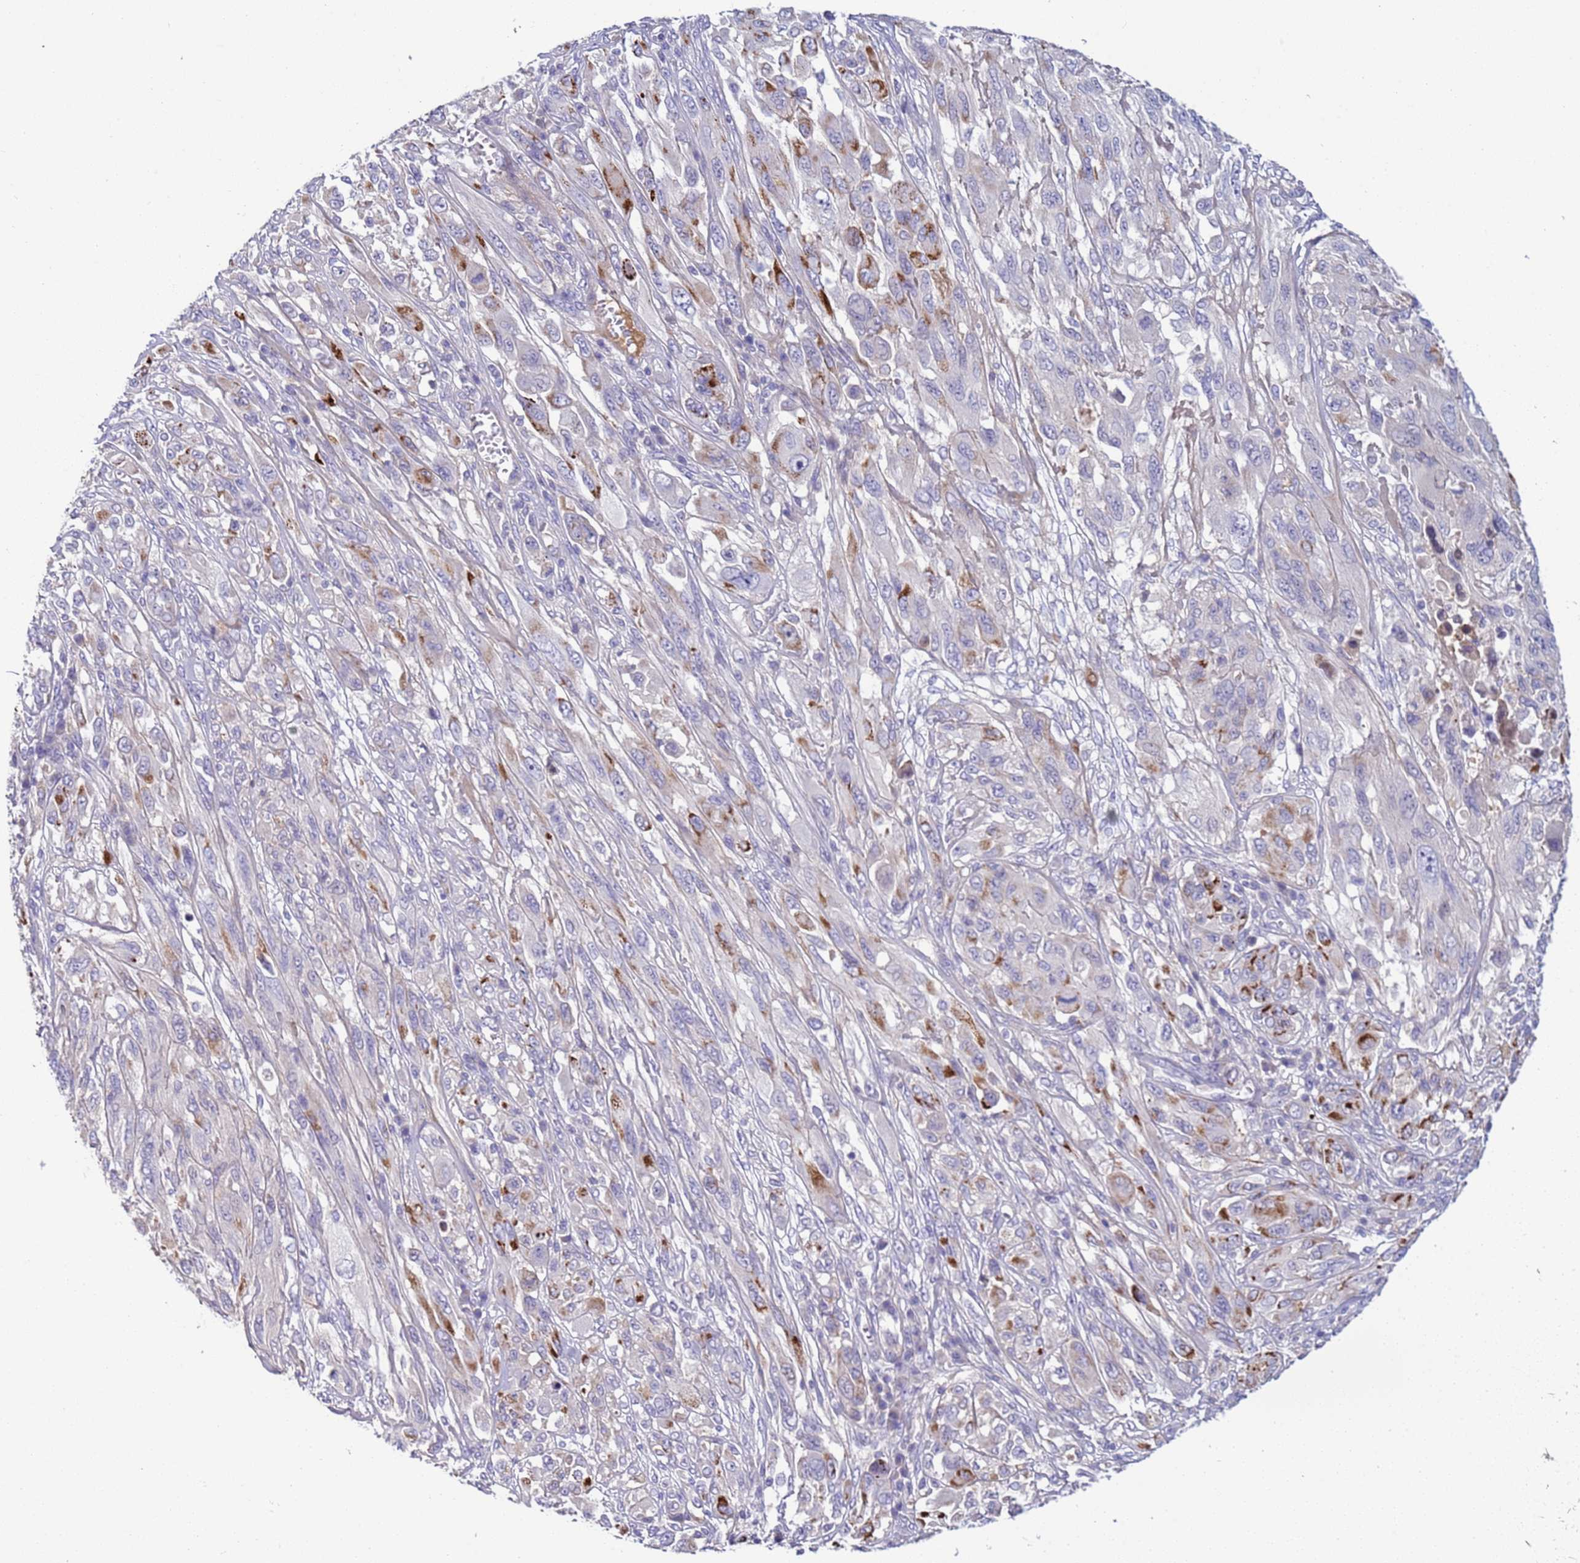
{"staining": {"intensity": "strong", "quantity": "25%-75%", "location": "cytoplasmic/membranous"}, "tissue": "melanoma", "cell_type": "Tumor cells", "image_type": "cancer", "snomed": [{"axis": "morphology", "description": "Malignant melanoma, NOS"}, {"axis": "topography", "description": "Skin"}], "caption": "High-magnification brightfield microscopy of malignant melanoma stained with DAB (3,3'-diaminobenzidine) (brown) and counterstained with hematoxylin (blue). tumor cells exhibit strong cytoplasmic/membranous expression is present in about25%-75% of cells.", "gene": "TRIM51", "patient": {"sex": "female", "age": 91}}